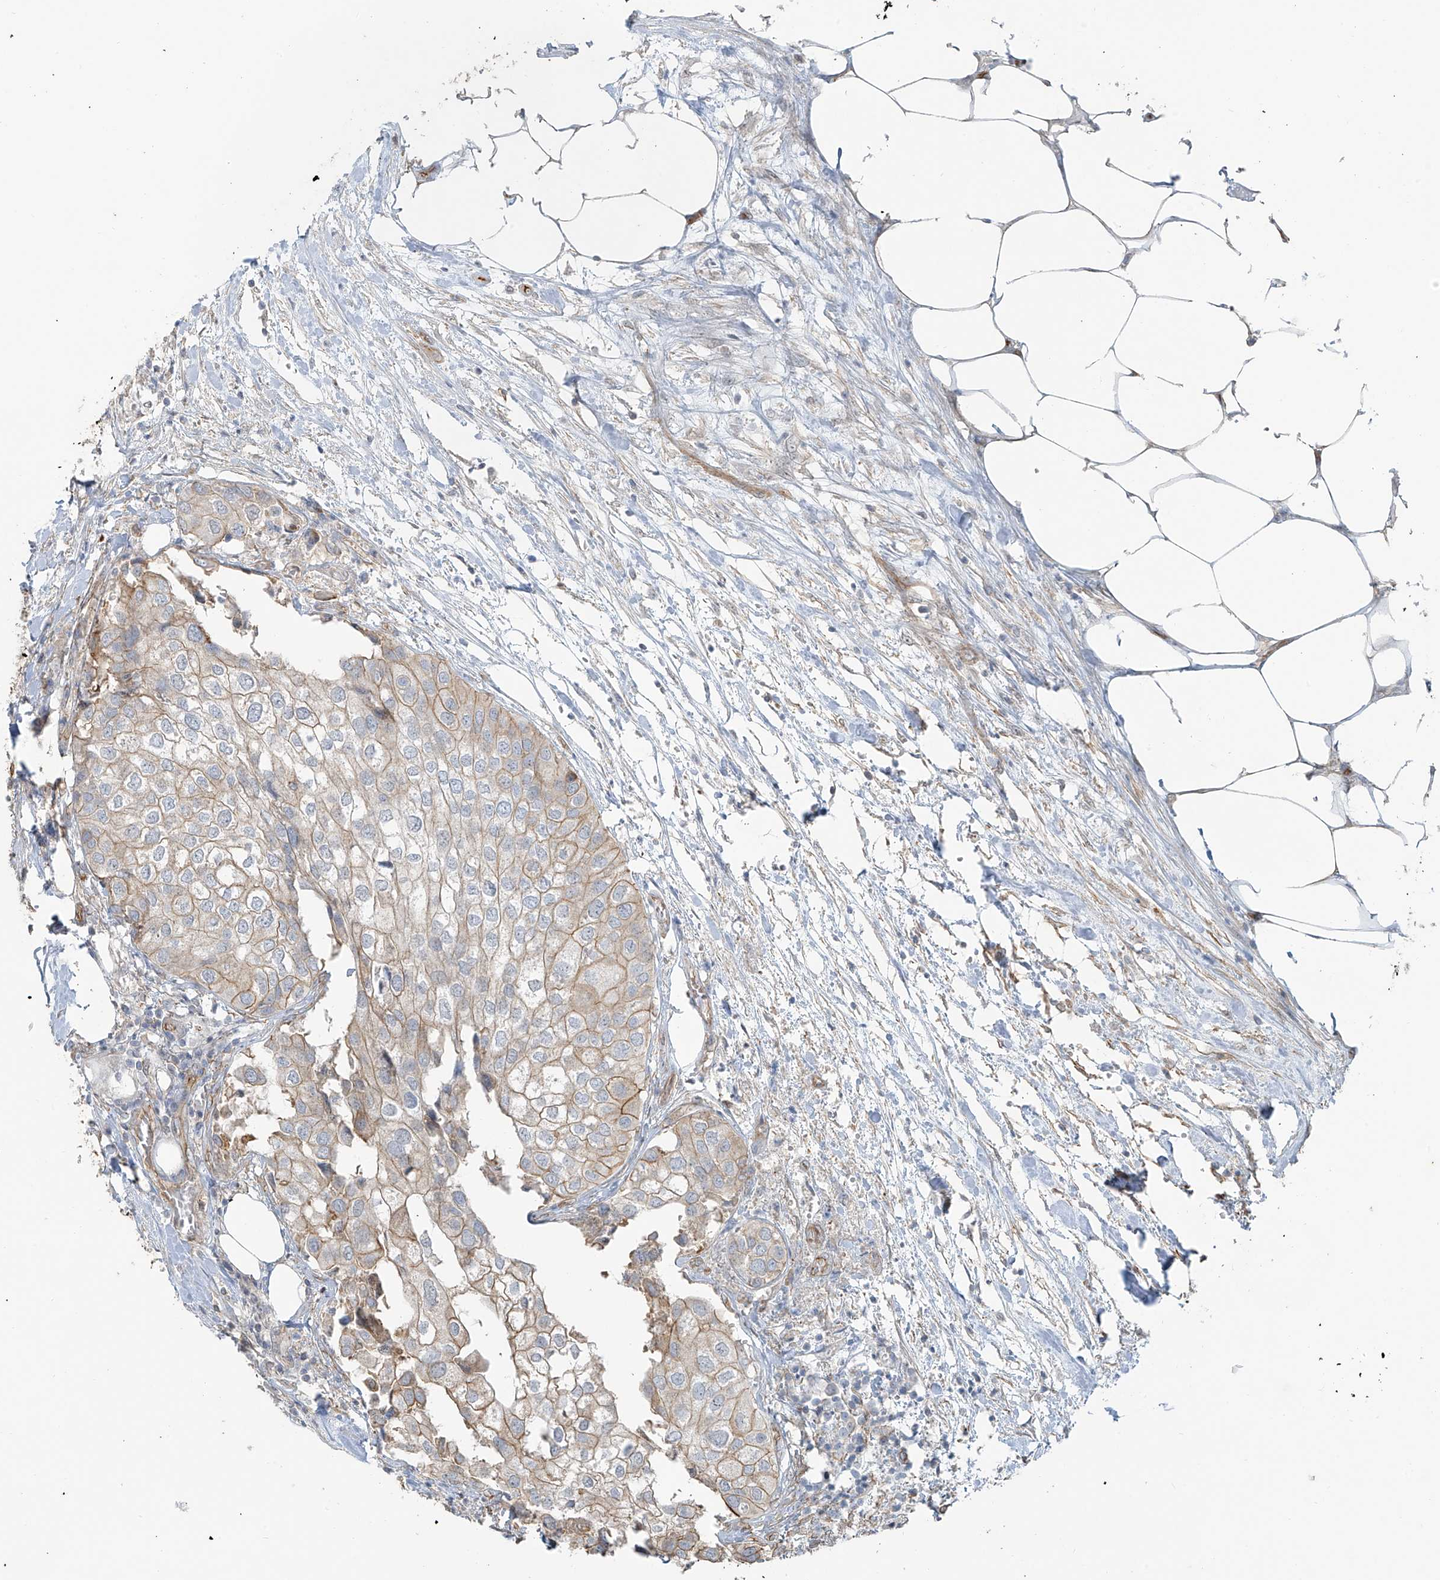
{"staining": {"intensity": "weak", "quantity": ">75%", "location": "cytoplasmic/membranous"}, "tissue": "urothelial cancer", "cell_type": "Tumor cells", "image_type": "cancer", "snomed": [{"axis": "morphology", "description": "Urothelial carcinoma, High grade"}, {"axis": "topography", "description": "Urinary bladder"}], "caption": "Immunohistochemical staining of urothelial cancer demonstrates low levels of weak cytoplasmic/membranous staining in about >75% of tumor cells.", "gene": "TUBE1", "patient": {"sex": "male", "age": 64}}